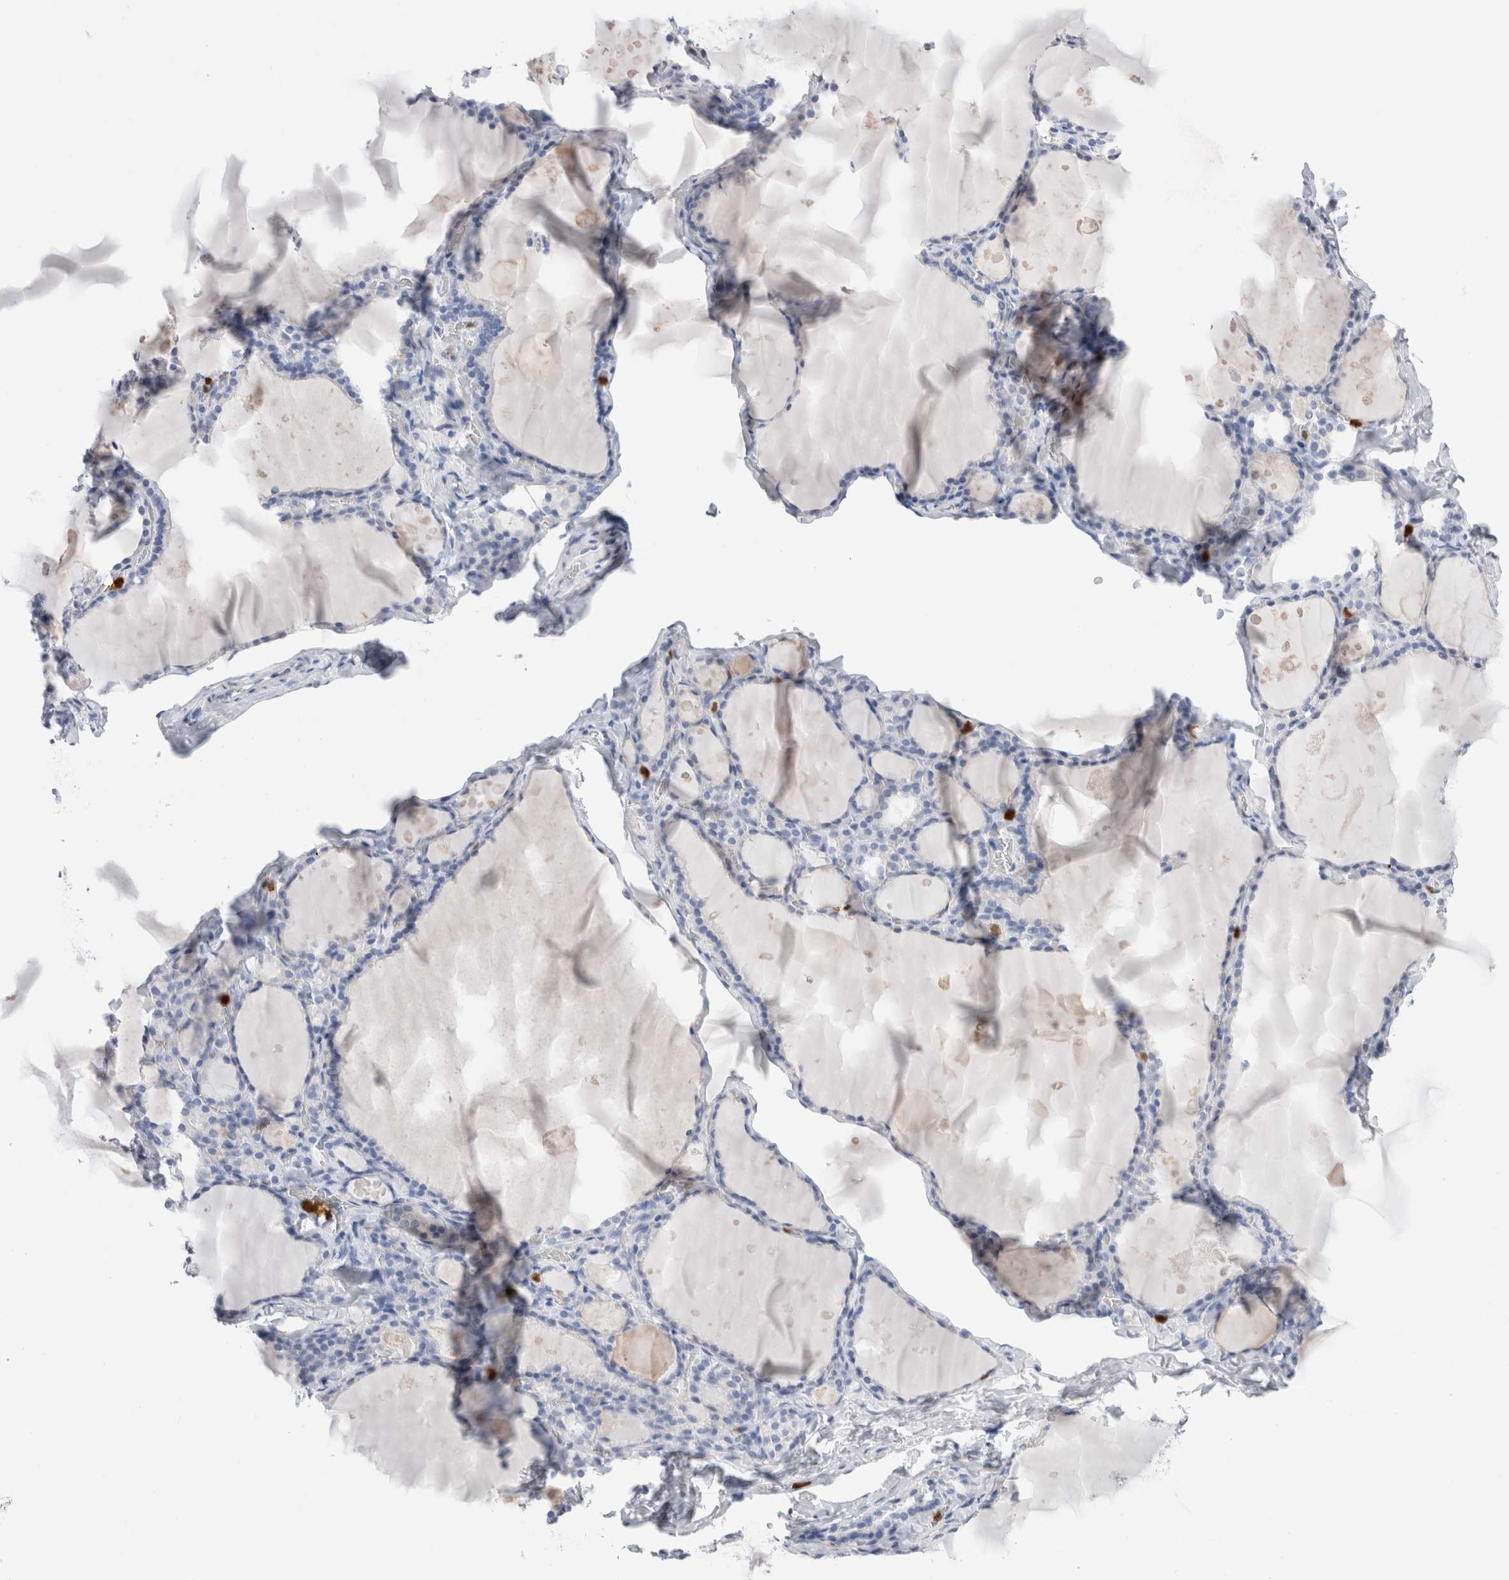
{"staining": {"intensity": "negative", "quantity": "none", "location": "none"}, "tissue": "thyroid gland", "cell_type": "Glandular cells", "image_type": "normal", "snomed": [{"axis": "morphology", "description": "Normal tissue, NOS"}, {"axis": "topography", "description": "Thyroid gland"}], "caption": "This photomicrograph is of normal thyroid gland stained with immunohistochemistry (IHC) to label a protein in brown with the nuclei are counter-stained blue. There is no positivity in glandular cells.", "gene": "SLC10A5", "patient": {"sex": "male", "age": 56}}